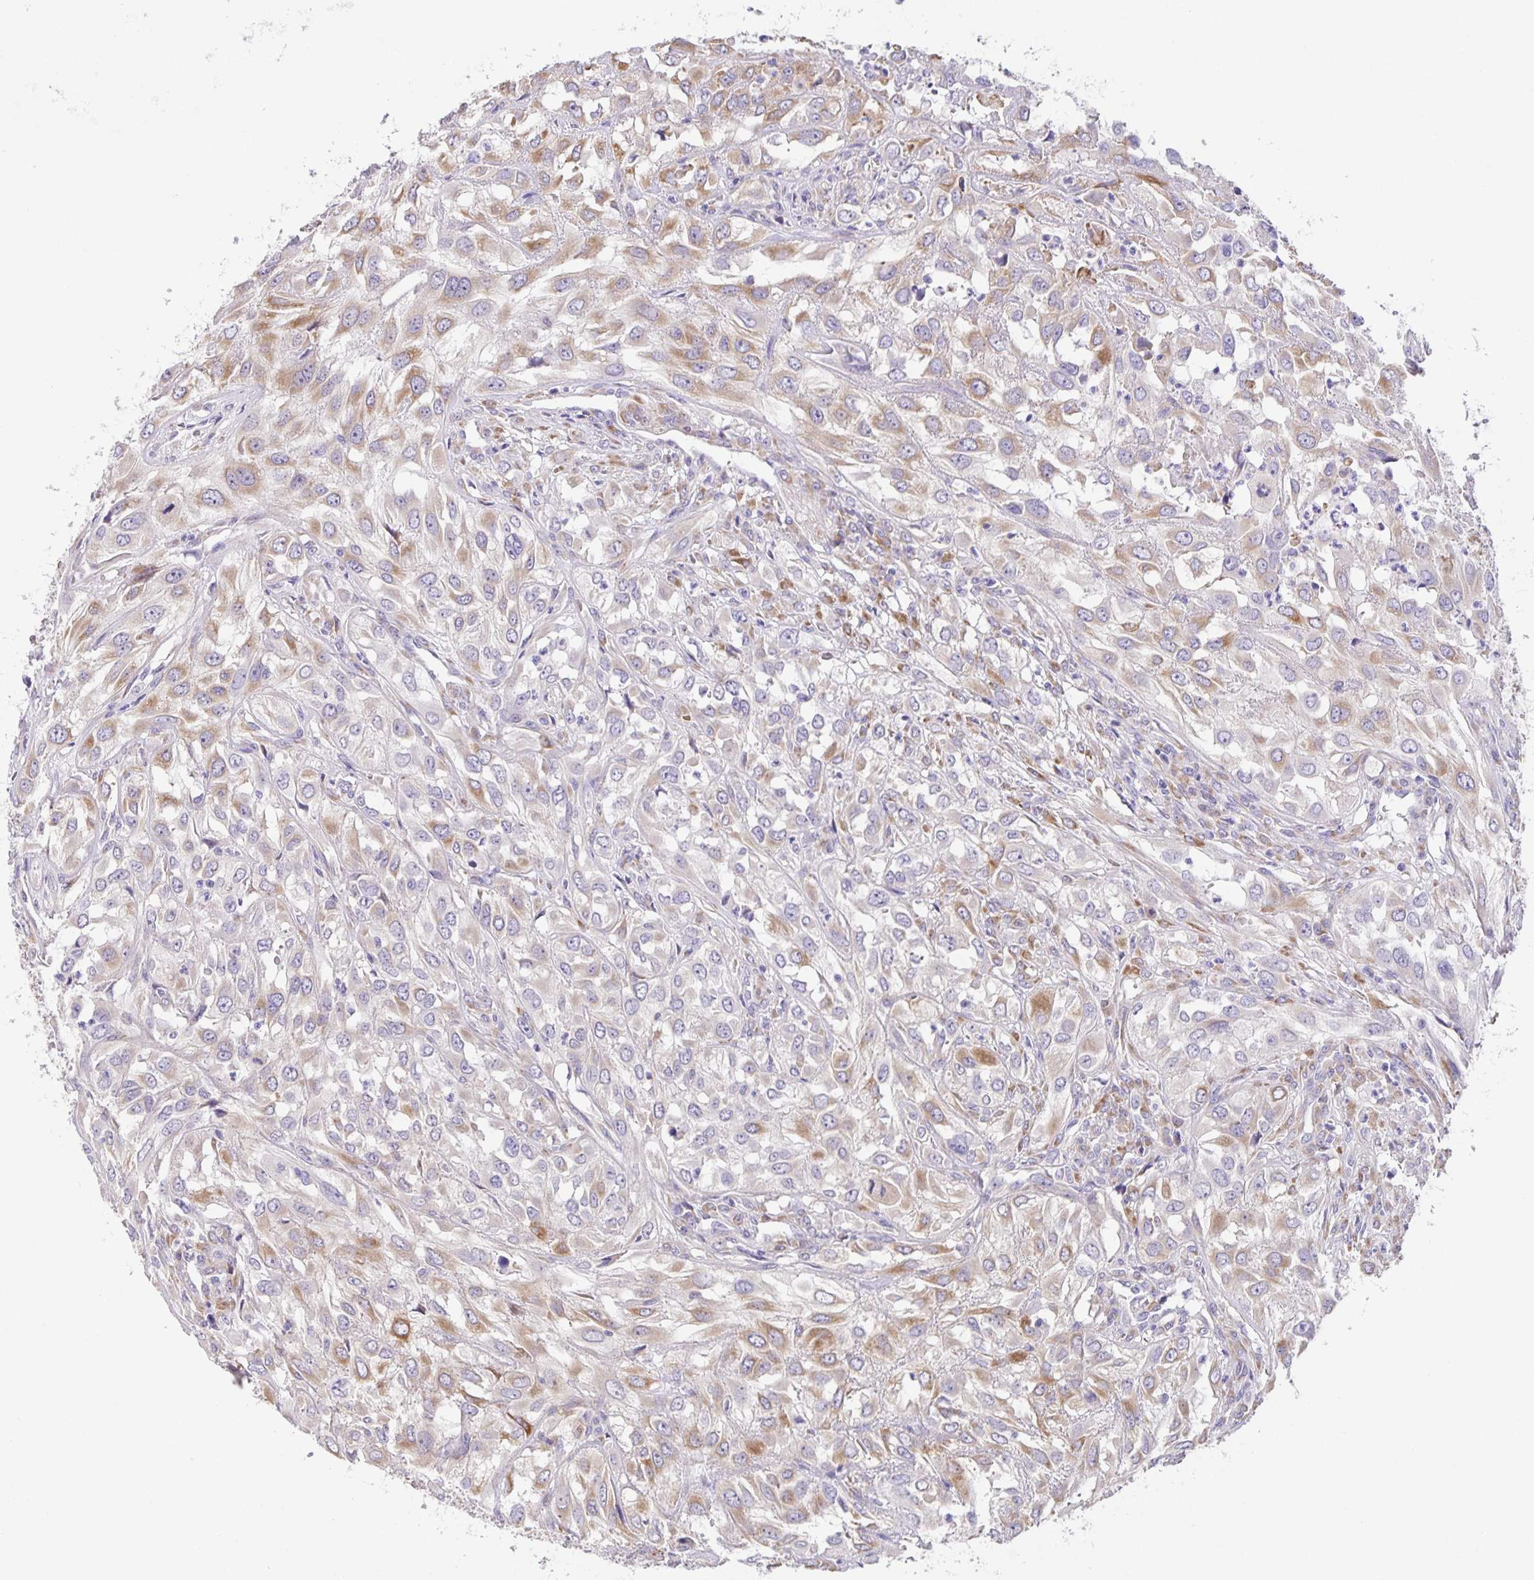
{"staining": {"intensity": "weak", "quantity": "25%-75%", "location": "cytoplasmic/membranous"}, "tissue": "urothelial cancer", "cell_type": "Tumor cells", "image_type": "cancer", "snomed": [{"axis": "morphology", "description": "Urothelial carcinoma, High grade"}, {"axis": "topography", "description": "Urinary bladder"}], "caption": "Urothelial cancer stained with immunohistochemistry displays weak cytoplasmic/membranous expression in approximately 25%-75% of tumor cells.", "gene": "PRR36", "patient": {"sex": "male", "age": 67}}